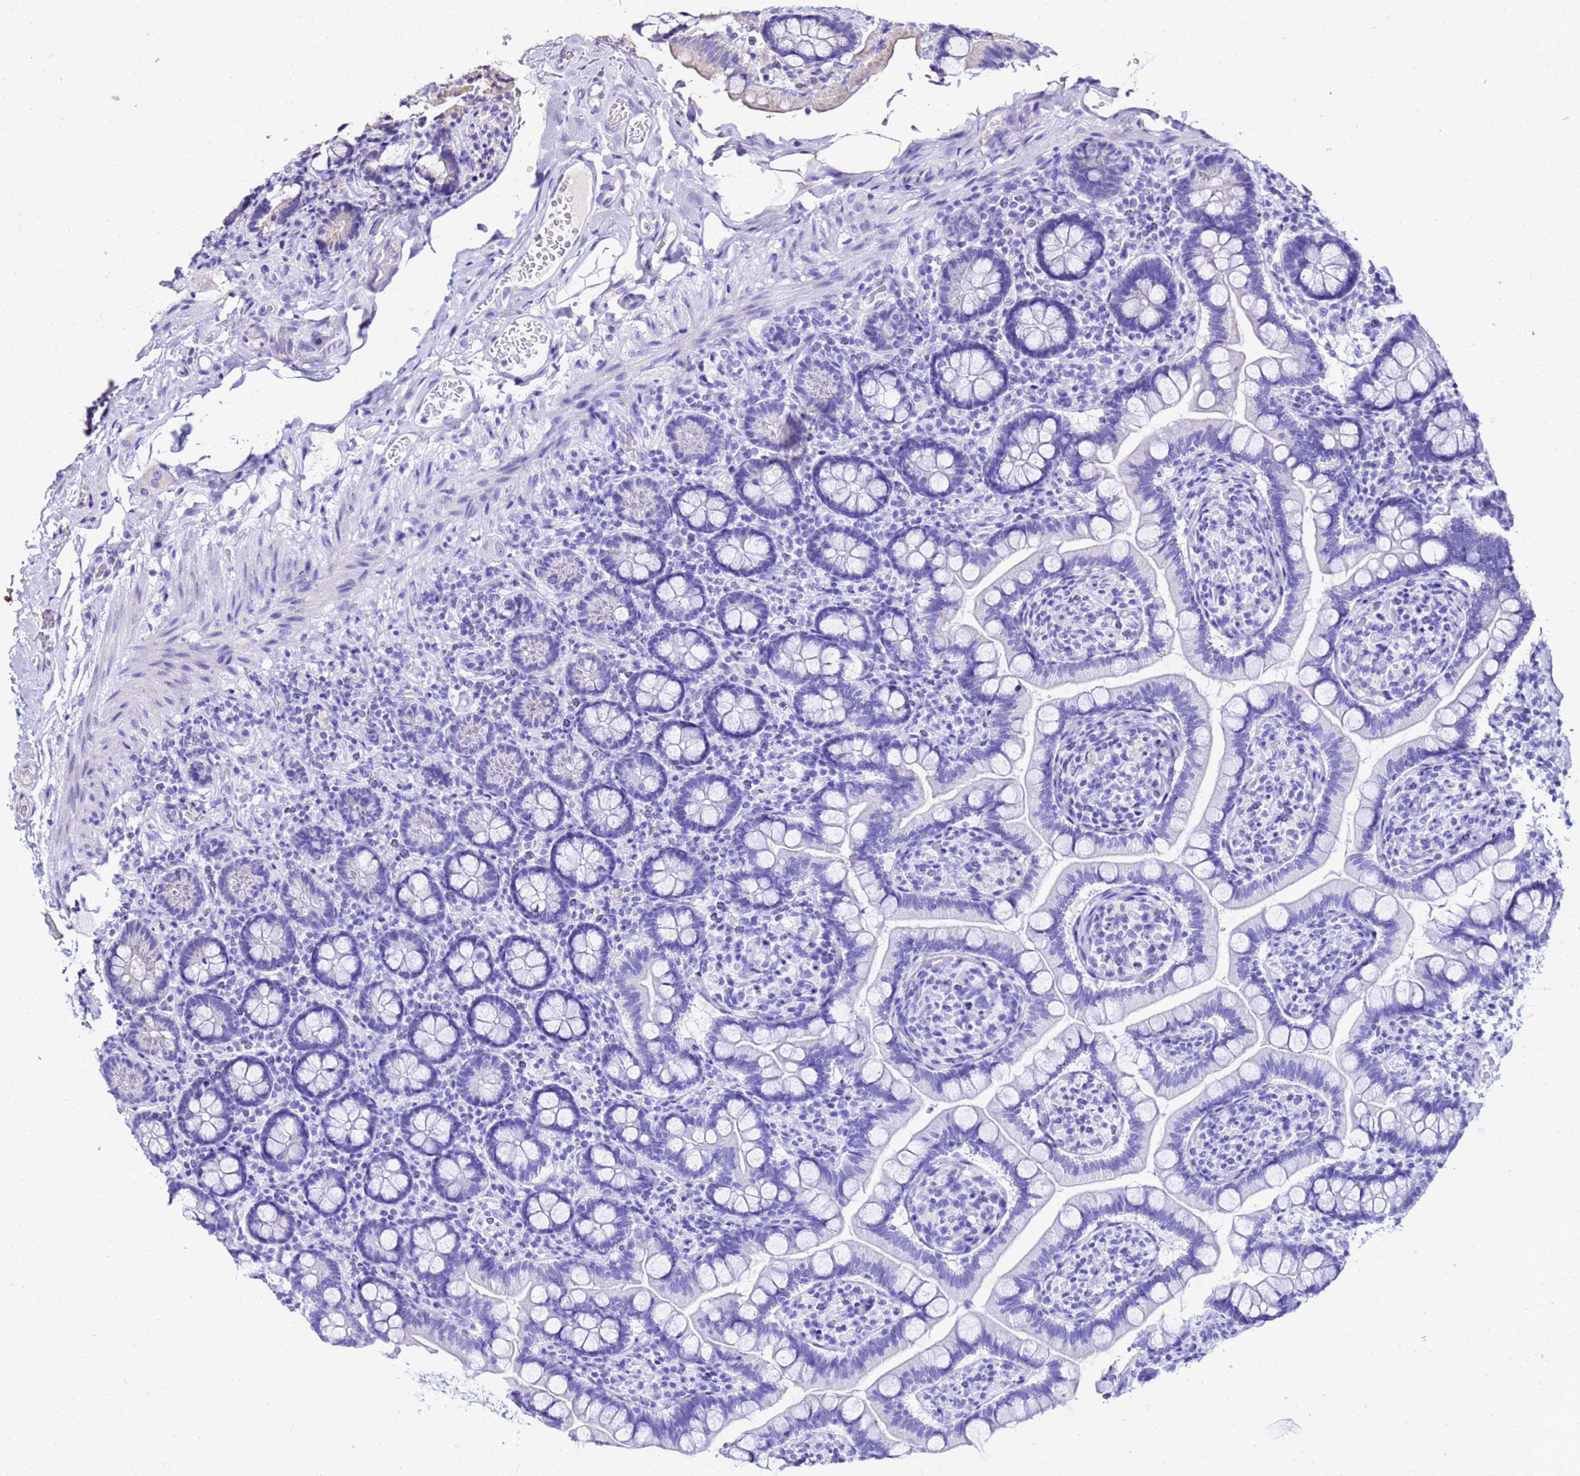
{"staining": {"intensity": "weak", "quantity": "<25%", "location": "cytoplasmic/membranous"}, "tissue": "small intestine", "cell_type": "Glandular cells", "image_type": "normal", "snomed": [{"axis": "morphology", "description": "Normal tissue, NOS"}, {"axis": "topography", "description": "Small intestine"}], "caption": "This is an IHC image of benign human small intestine. There is no expression in glandular cells.", "gene": "COX14", "patient": {"sex": "female", "age": 64}}